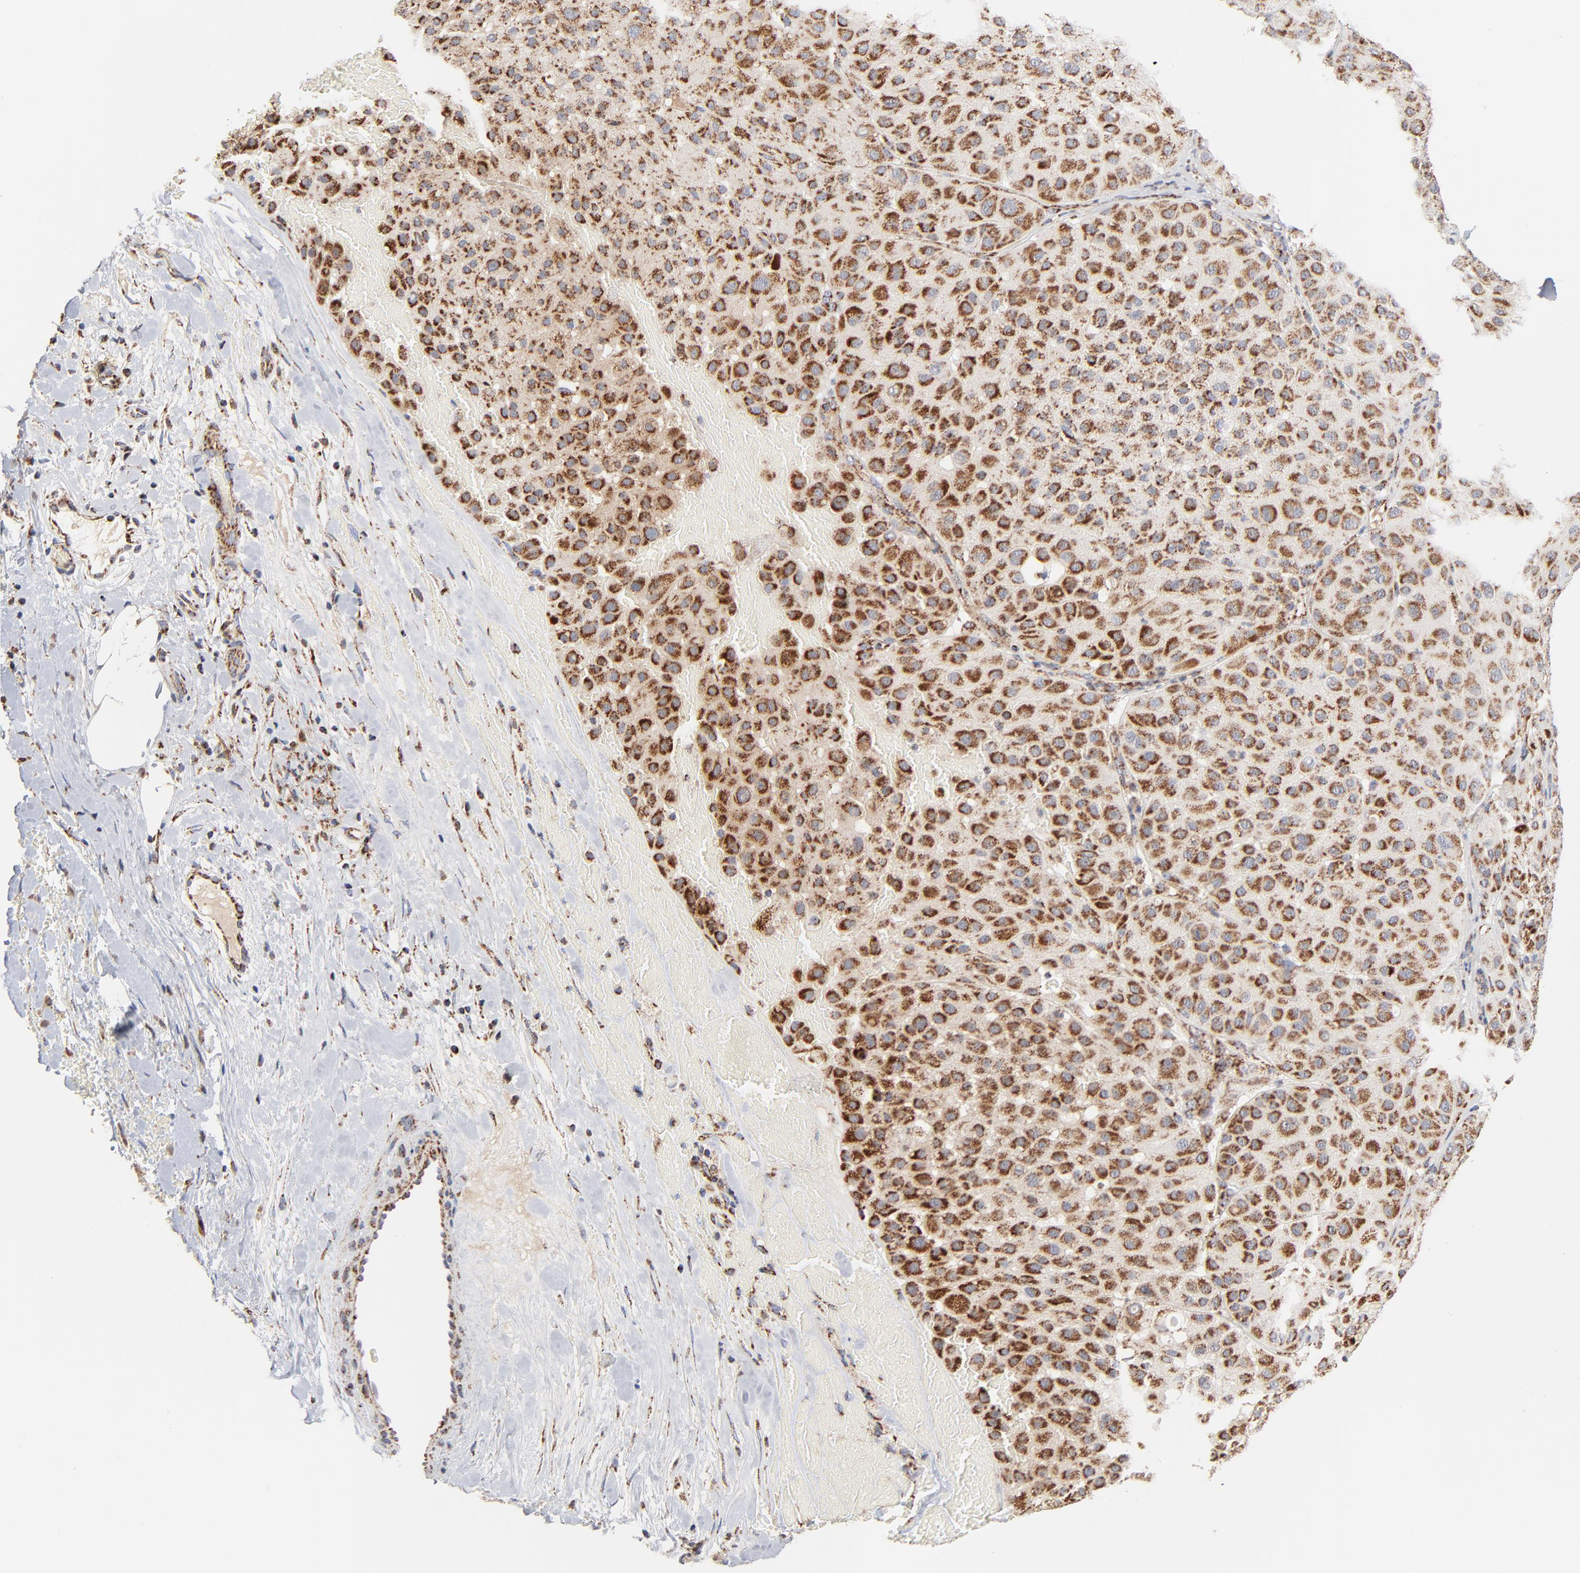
{"staining": {"intensity": "strong", "quantity": ">75%", "location": "cytoplasmic/membranous"}, "tissue": "melanoma", "cell_type": "Tumor cells", "image_type": "cancer", "snomed": [{"axis": "morphology", "description": "Normal tissue, NOS"}, {"axis": "morphology", "description": "Malignant melanoma, Metastatic site"}, {"axis": "topography", "description": "Skin"}], "caption": "Immunohistochemistry (IHC) of human melanoma exhibits high levels of strong cytoplasmic/membranous staining in about >75% of tumor cells.", "gene": "DIABLO", "patient": {"sex": "male", "age": 41}}